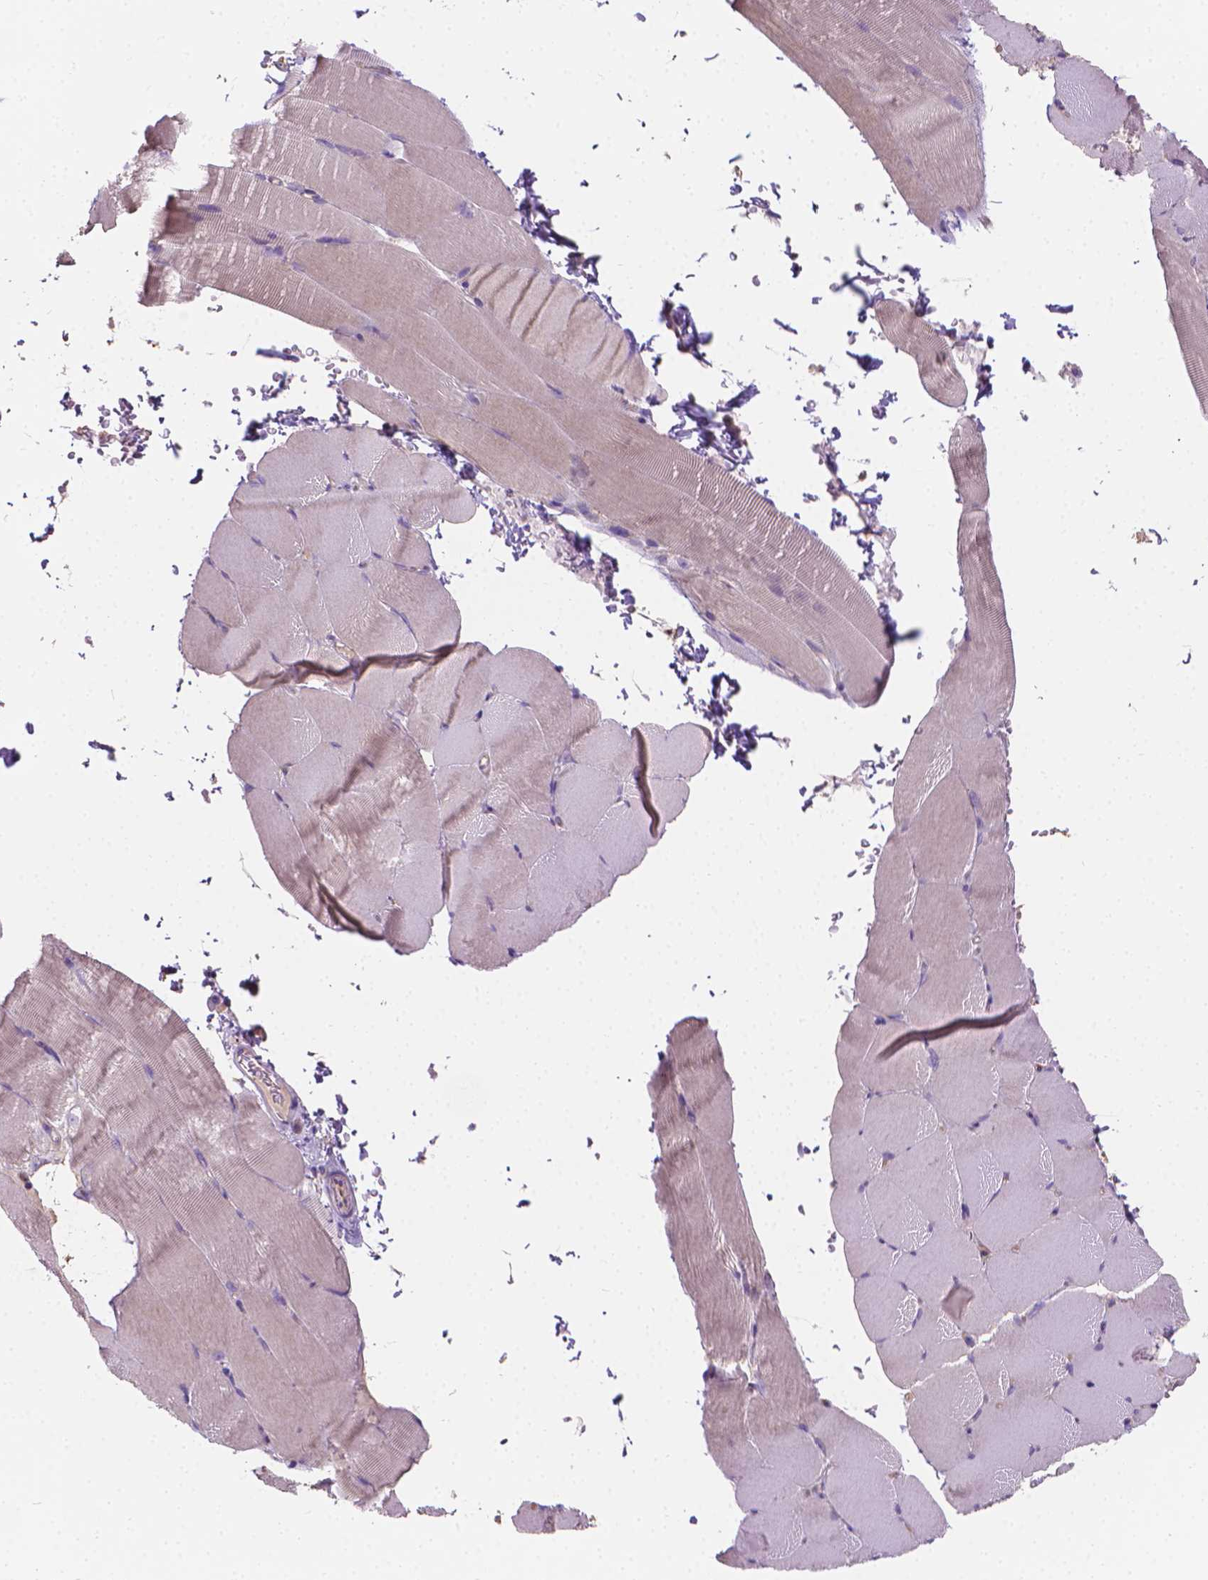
{"staining": {"intensity": "negative", "quantity": "none", "location": "none"}, "tissue": "skeletal muscle", "cell_type": "Myocytes", "image_type": "normal", "snomed": [{"axis": "morphology", "description": "Normal tissue, NOS"}, {"axis": "topography", "description": "Skeletal muscle"}], "caption": "Benign skeletal muscle was stained to show a protein in brown. There is no significant expression in myocytes. Nuclei are stained in blue.", "gene": "CABCOCO1", "patient": {"sex": "female", "age": 37}}